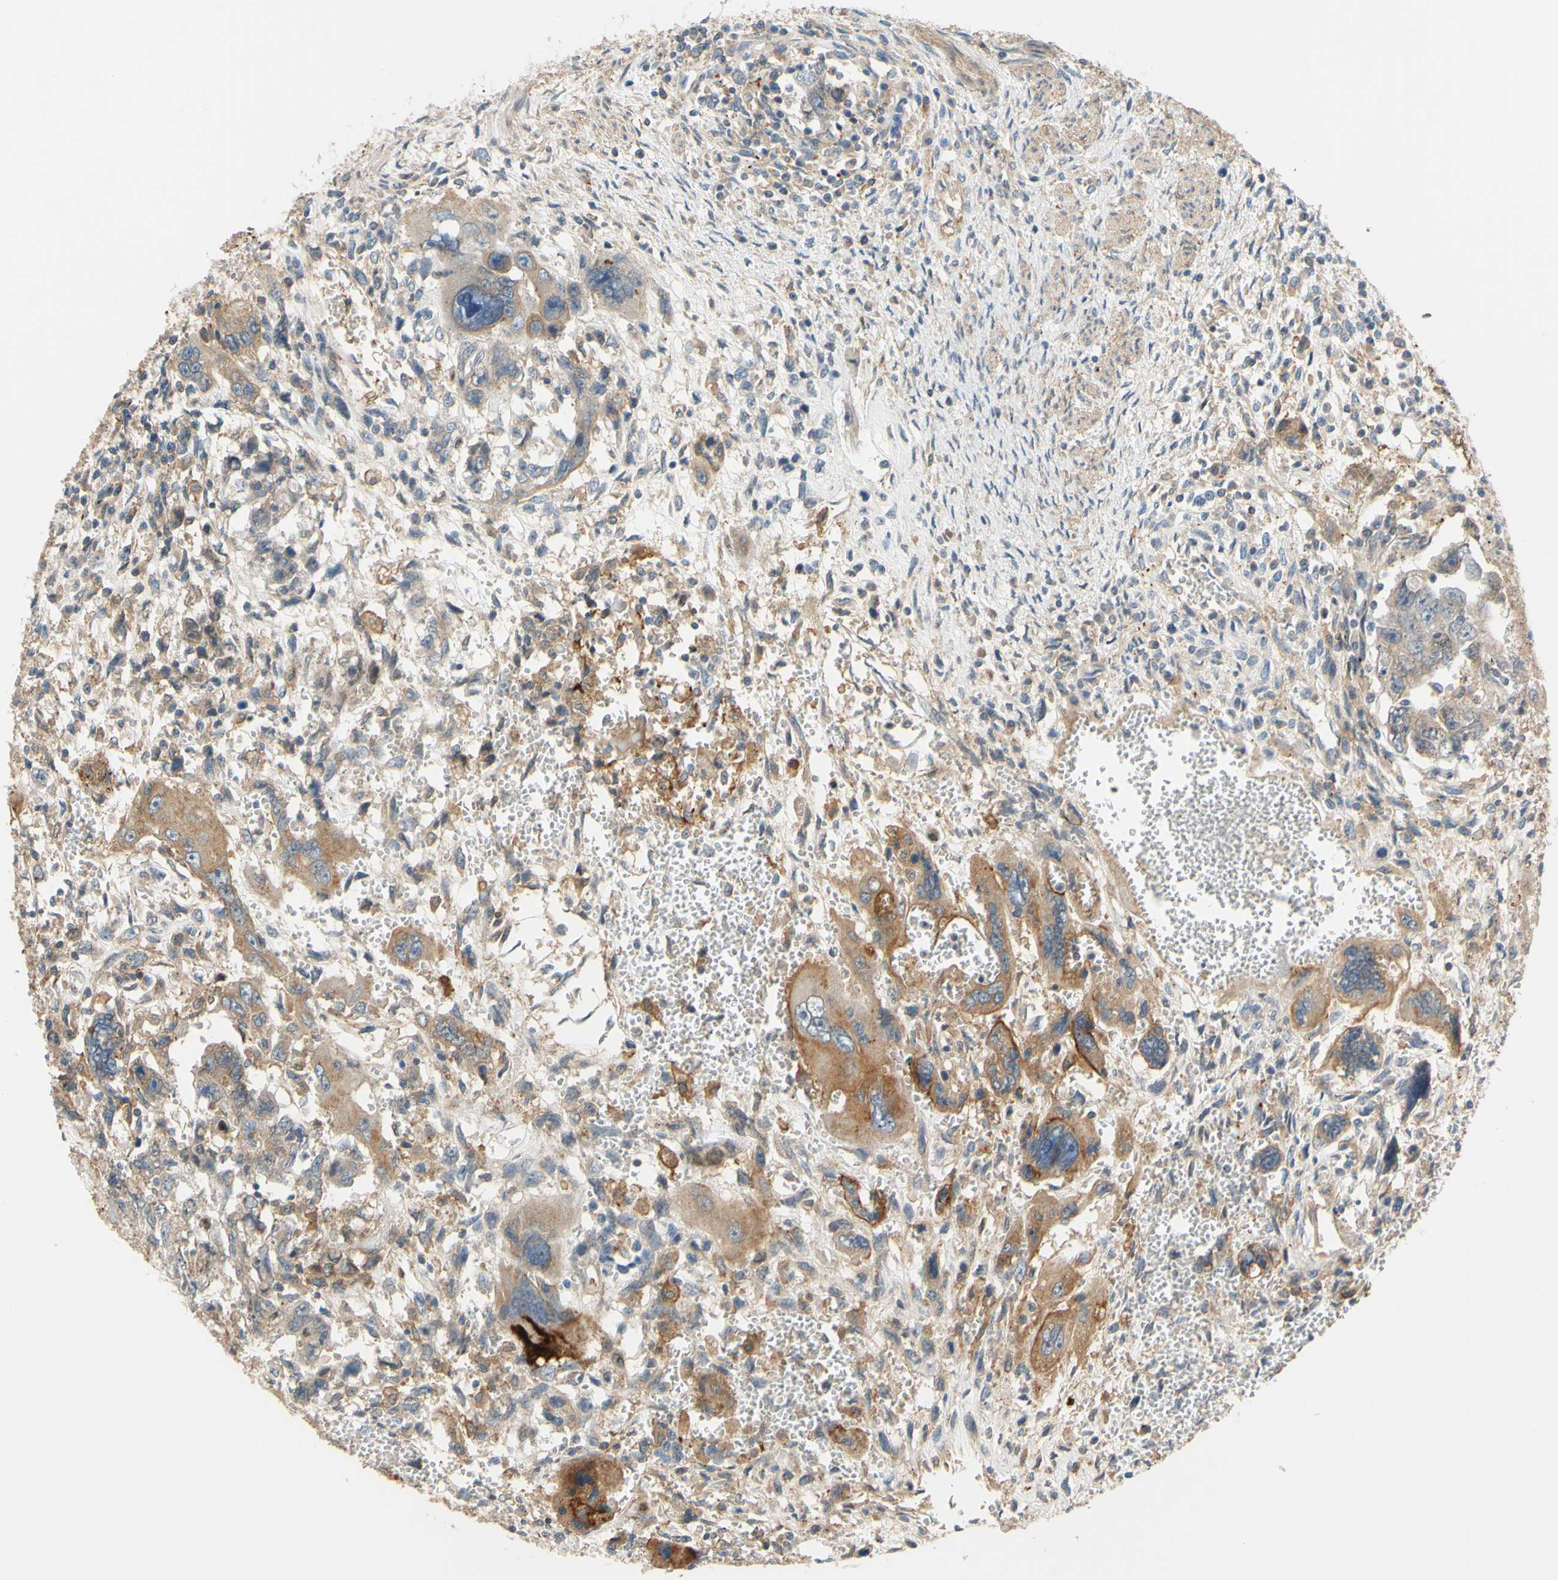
{"staining": {"intensity": "weak", "quantity": "25%-75%", "location": "cytoplasmic/membranous"}, "tissue": "testis cancer", "cell_type": "Tumor cells", "image_type": "cancer", "snomed": [{"axis": "morphology", "description": "Carcinoma, Embryonal, NOS"}, {"axis": "topography", "description": "Testis"}], "caption": "Immunohistochemistry (DAB) staining of testis cancer (embryonal carcinoma) reveals weak cytoplasmic/membranous protein expression in approximately 25%-75% of tumor cells.", "gene": "POR", "patient": {"sex": "male", "age": 28}}